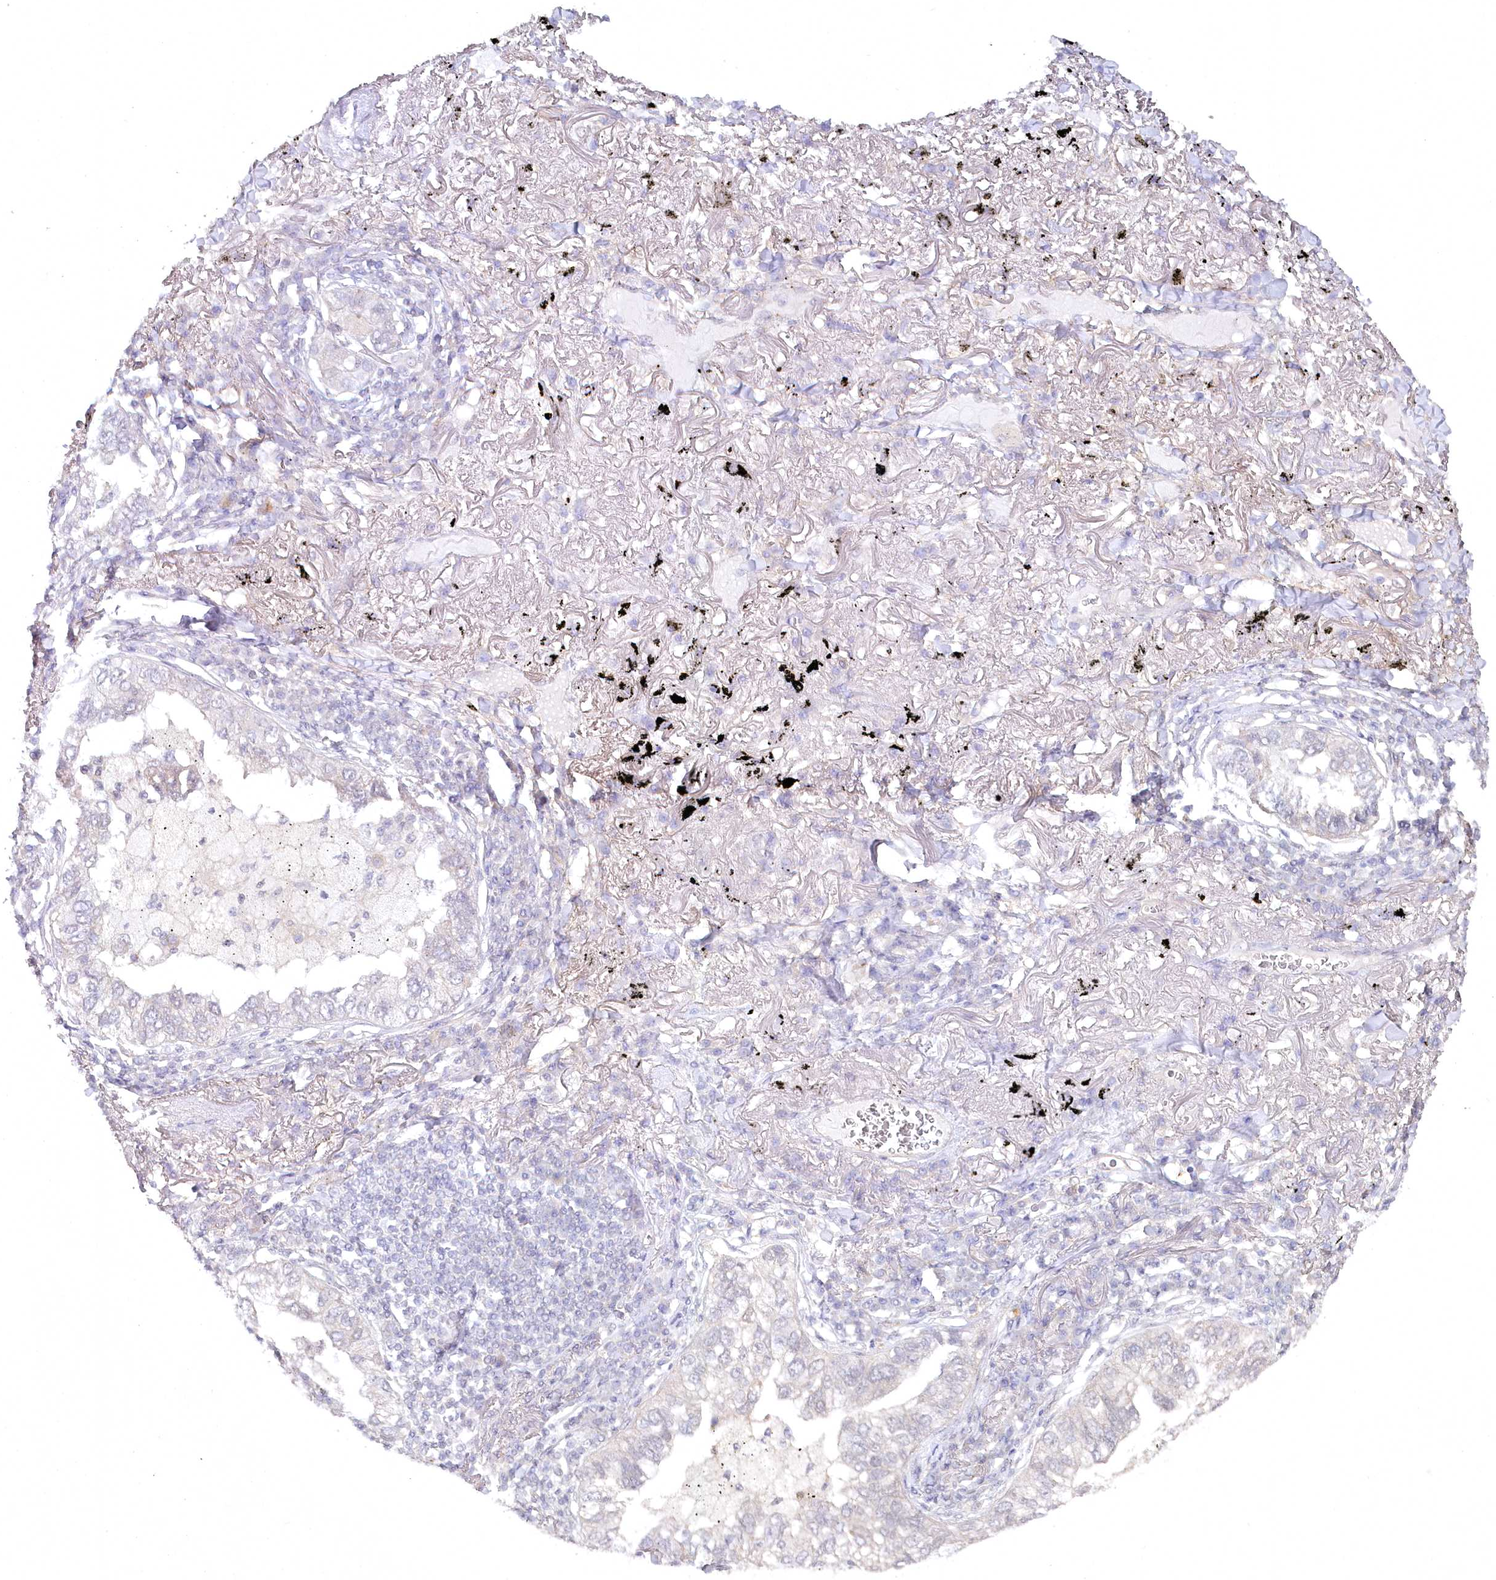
{"staining": {"intensity": "negative", "quantity": "none", "location": "none"}, "tissue": "lung cancer", "cell_type": "Tumor cells", "image_type": "cancer", "snomed": [{"axis": "morphology", "description": "Adenocarcinoma, NOS"}, {"axis": "topography", "description": "Lung"}], "caption": "DAB (3,3'-diaminobenzidine) immunohistochemical staining of human lung adenocarcinoma reveals no significant positivity in tumor cells.", "gene": "AAMDC", "patient": {"sex": "male", "age": 65}}